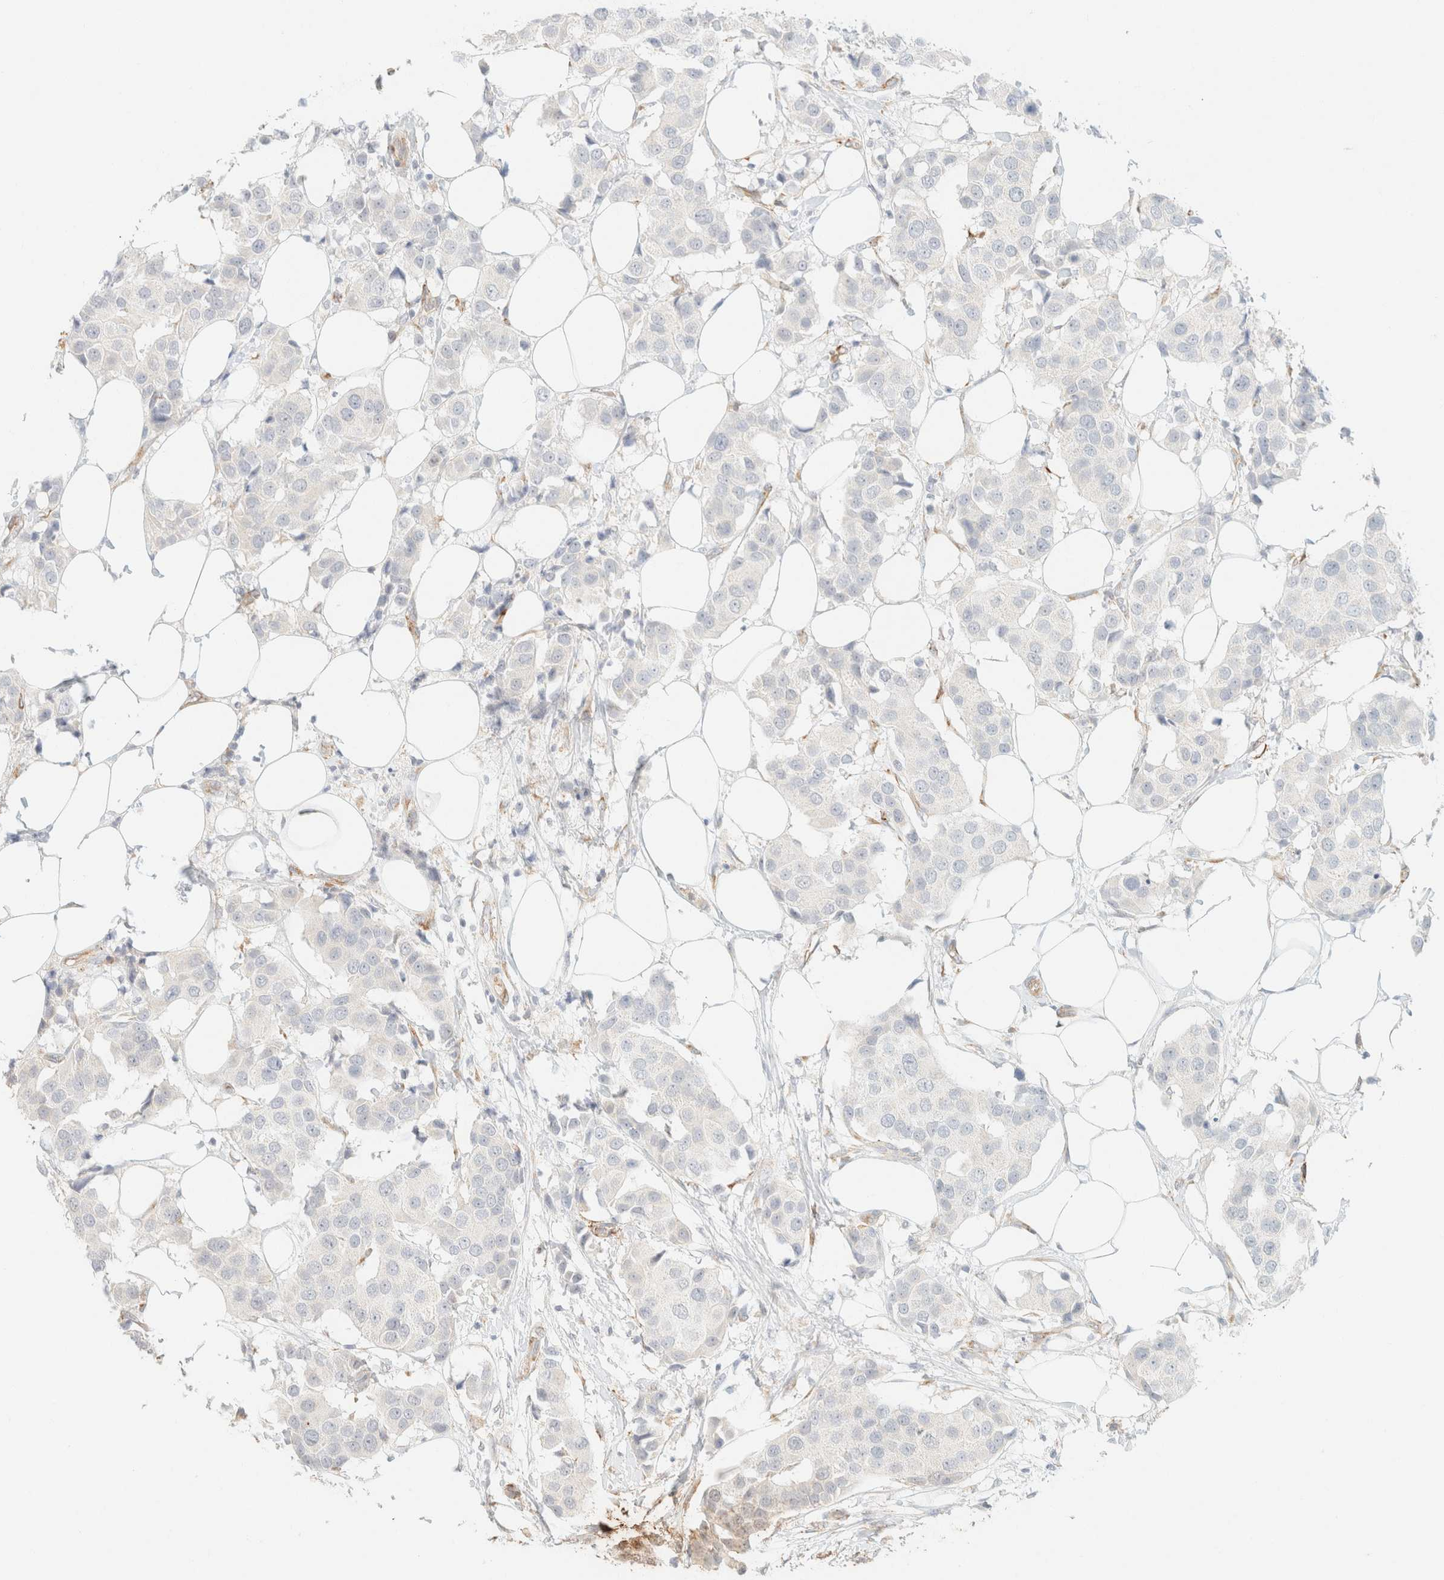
{"staining": {"intensity": "negative", "quantity": "none", "location": "none"}, "tissue": "breast cancer", "cell_type": "Tumor cells", "image_type": "cancer", "snomed": [{"axis": "morphology", "description": "Normal tissue, NOS"}, {"axis": "morphology", "description": "Duct carcinoma"}, {"axis": "topography", "description": "Breast"}], "caption": "Micrograph shows no significant protein expression in tumor cells of infiltrating ductal carcinoma (breast).", "gene": "SPARCL1", "patient": {"sex": "female", "age": 39}}